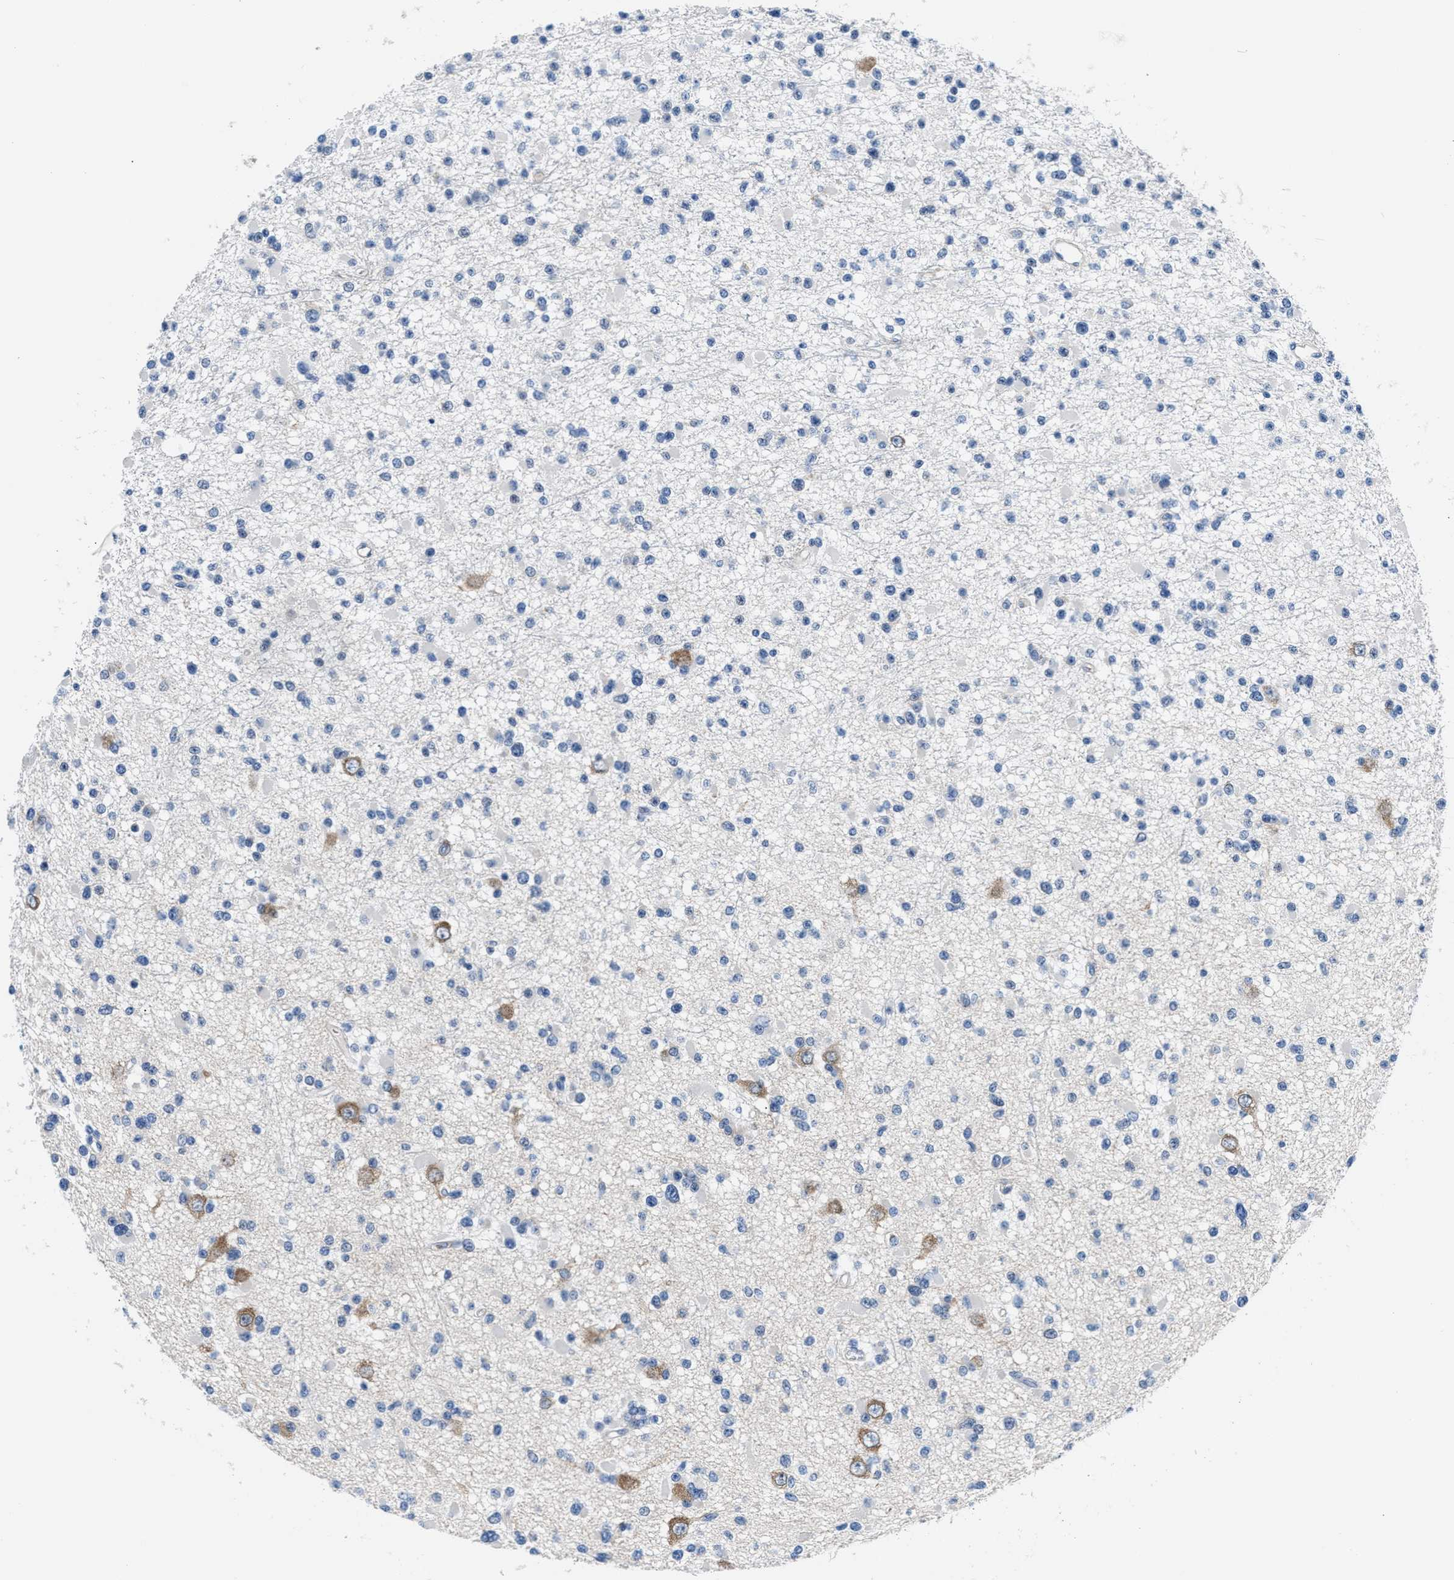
{"staining": {"intensity": "negative", "quantity": "none", "location": "none"}, "tissue": "glioma", "cell_type": "Tumor cells", "image_type": "cancer", "snomed": [{"axis": "morphology", "description": "Glioma, malignant, Low grade"}, {"axis": "topography", "description": "Brain"}], "caption": "Immunohistochemistry (IHC) image of human malignant glioma (low-grade) stained for a protein (brown), which exhibits no staining in tumor cells.", "gene": "PARG", "patient": {"sex": "female", "age": 22}}